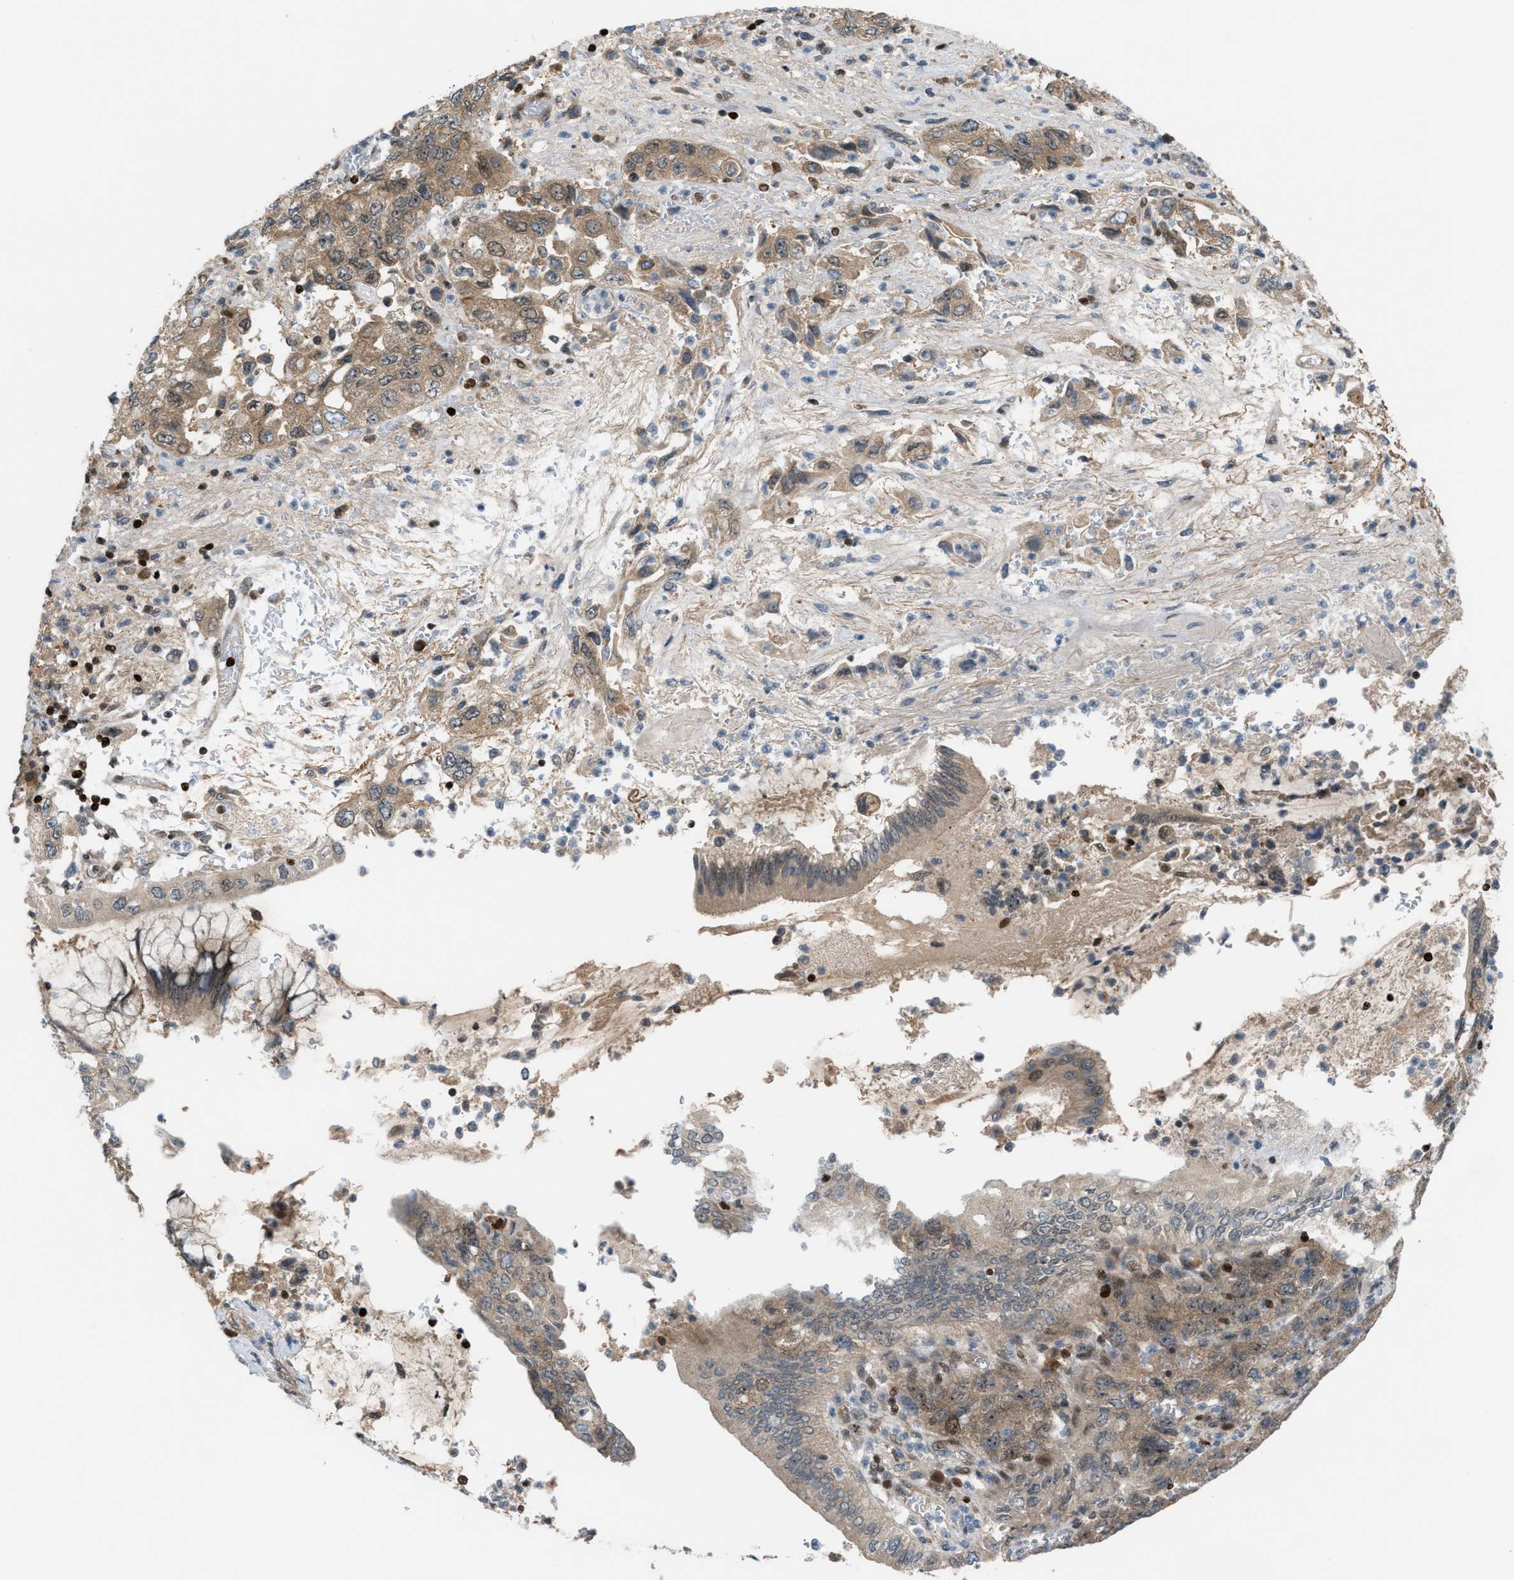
{"staining": {"intensity": "weak", "quantity": ">75%", "location": "cytoplasmic/membranous"}, "tissue": "pancreatic cancer", "cell_type": "Tumor cells", "image_type": "cancer", "snomed": [{"axis": "morphology", "description": "Adenocarcinoma, NOS"}, {"axis": "topography", "description": "Pancreas"}], "caption": "The image demonstrates immunohistochemical staining of pancreatic cancer. There is weak cytoplasmic/membranous positivity is appreciated in about >75% of tumor cells. The protein of interest is stained brown, and the nuclei are stained in blue (DAB IHC with brightfield microscopy, high magnification).", "gene": "ZNF276", "patient": {"sex": "female", "age": 73}}